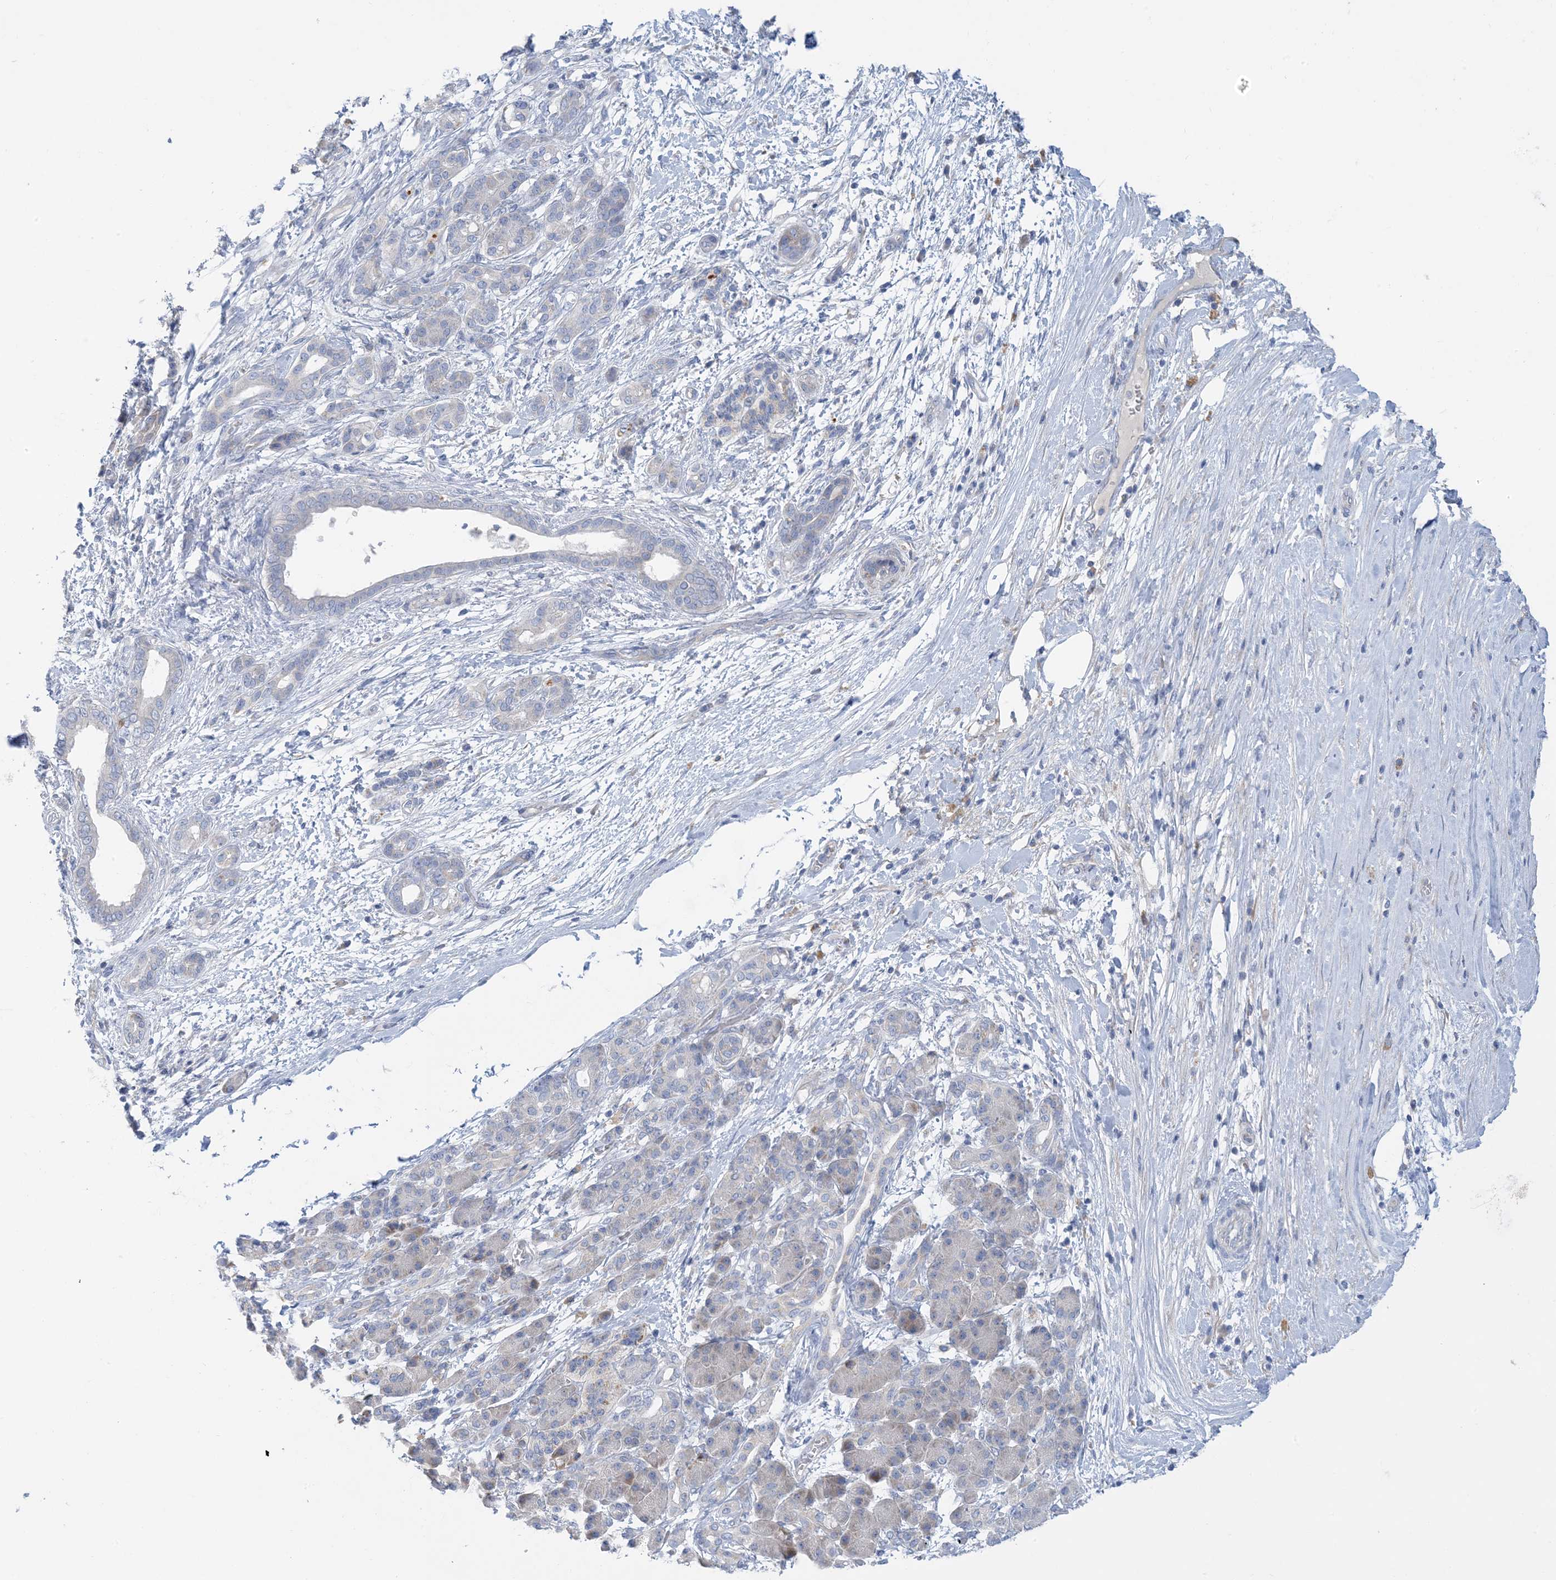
{"staining": {"intensity": "weak", "quantity": "<25%", "location": "cytoplasmic/membranous"}, "tissue": "pancreatic cancer", "cell_type": "Tumor cells", "image_type": "cancer", "snomed": [{"axis": "morphology", "description": "Adenocarcinoma, NOS"}, {"axis": "topography", "description": "Pancreas"}], "caption": "A high-resolution photomicrograph shows immunohistochemistry (IHC) staining of adenocarcinoma (pancreatic), which displays no significant positivity in tumor cells. Brightfield microscopy of IHC stained with DAB (3,3'-diaminobenzidine) (brown) and hematoxylin (blue), captured at high magnification.", "gene": "ZCCHC18", "patient": {"sex": "female", "age": 55}}